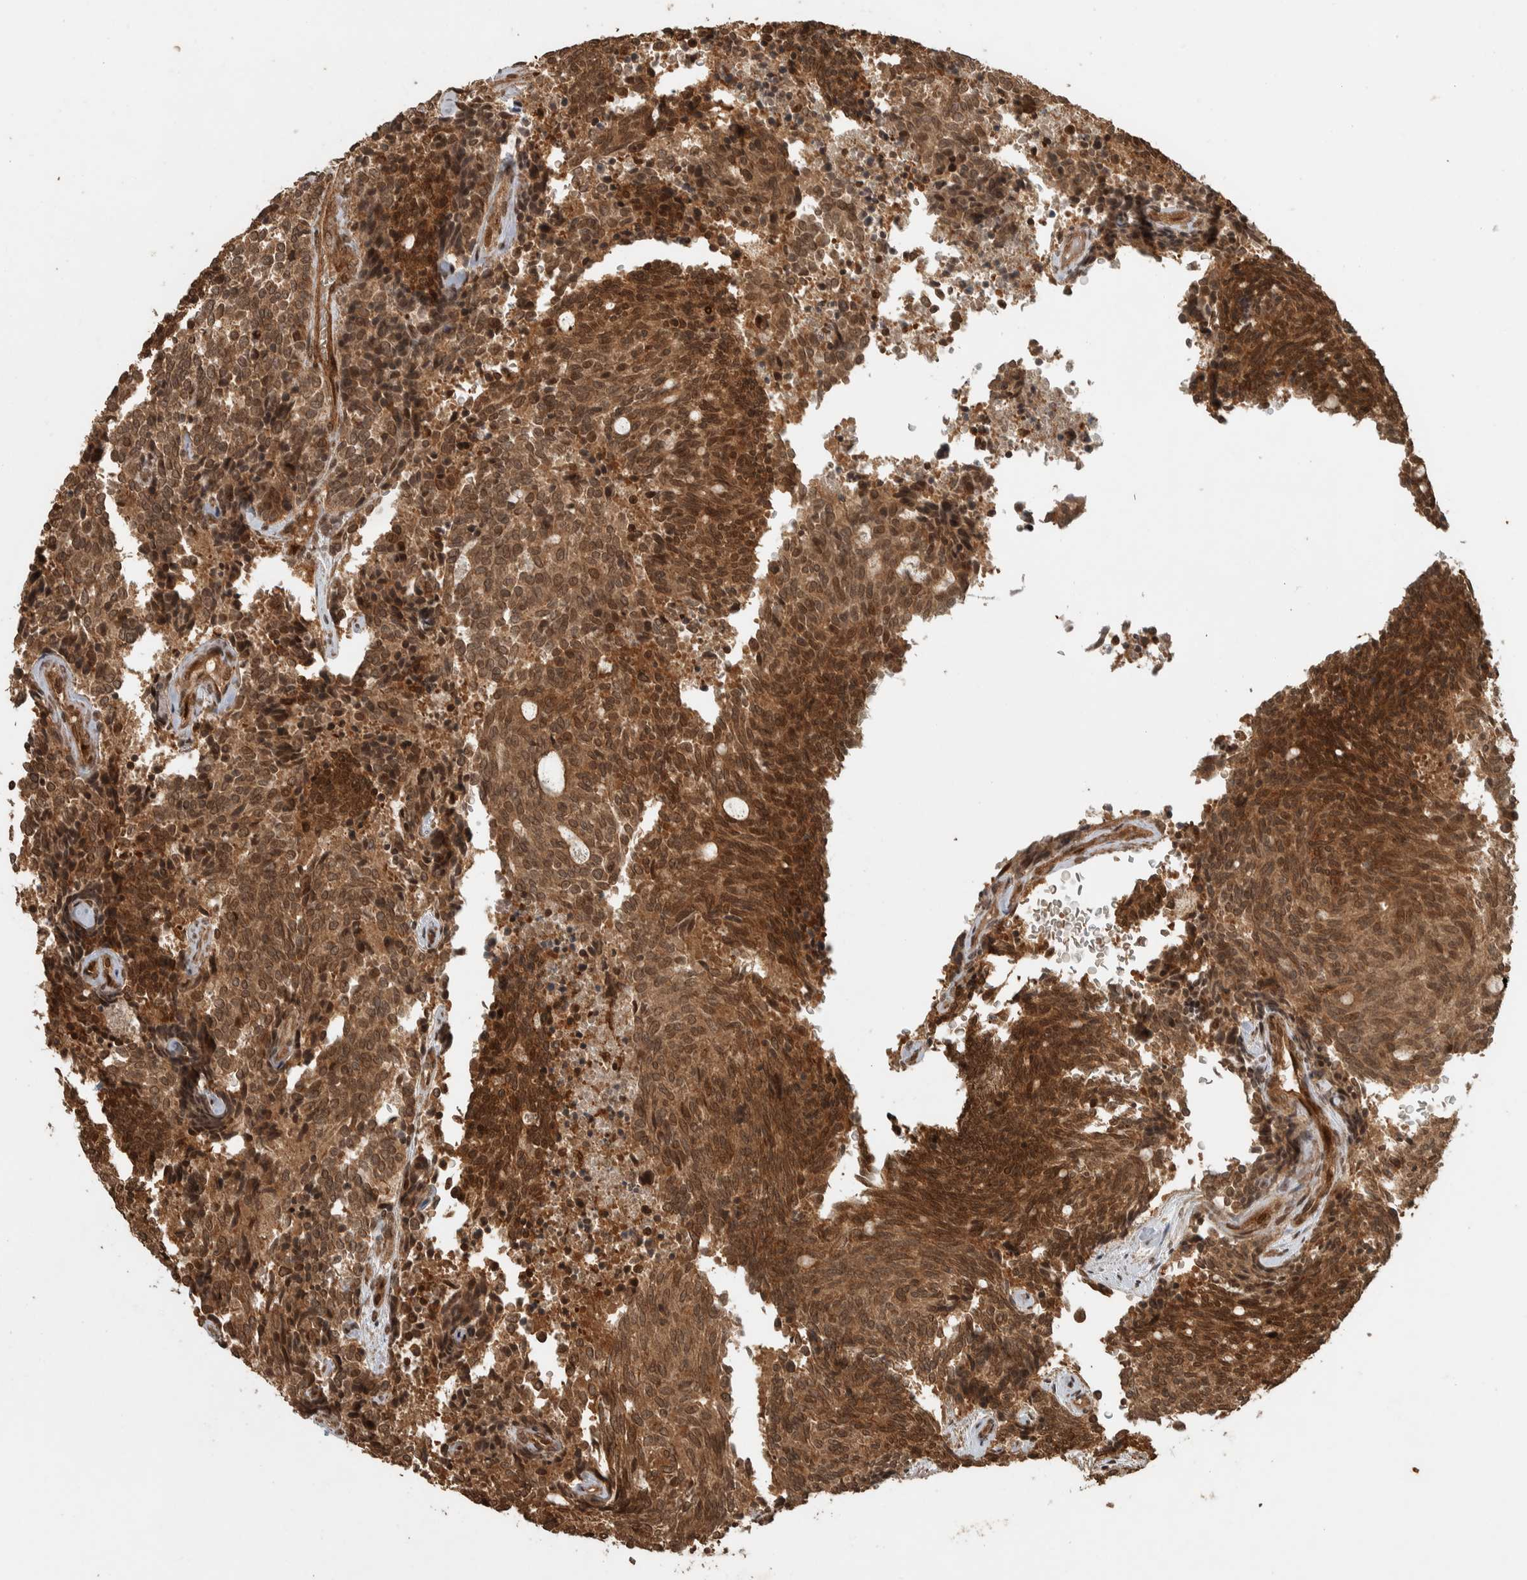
{"staining": {"intensity": "moderate", "quantity": ">75%", "location": "cytoplasmic/membranous,nuclear"}, "tissue": "carcinoid", "cell_type": "Tumor cells", "image_type": "cancer", "snomed": [{"axis": "morphology", "description": "Carcinoid, malignant, NOS"}, {"axis": "topography", "description": "Pancreas"}], "caption": "Malignant carcinoid tissue reveals moderate cytoplasmic/membranous and nuclear staining in approximately >75% of tumor cells", "gene": "CNTROB", "patient": {"sex": "female", "age": 54}}